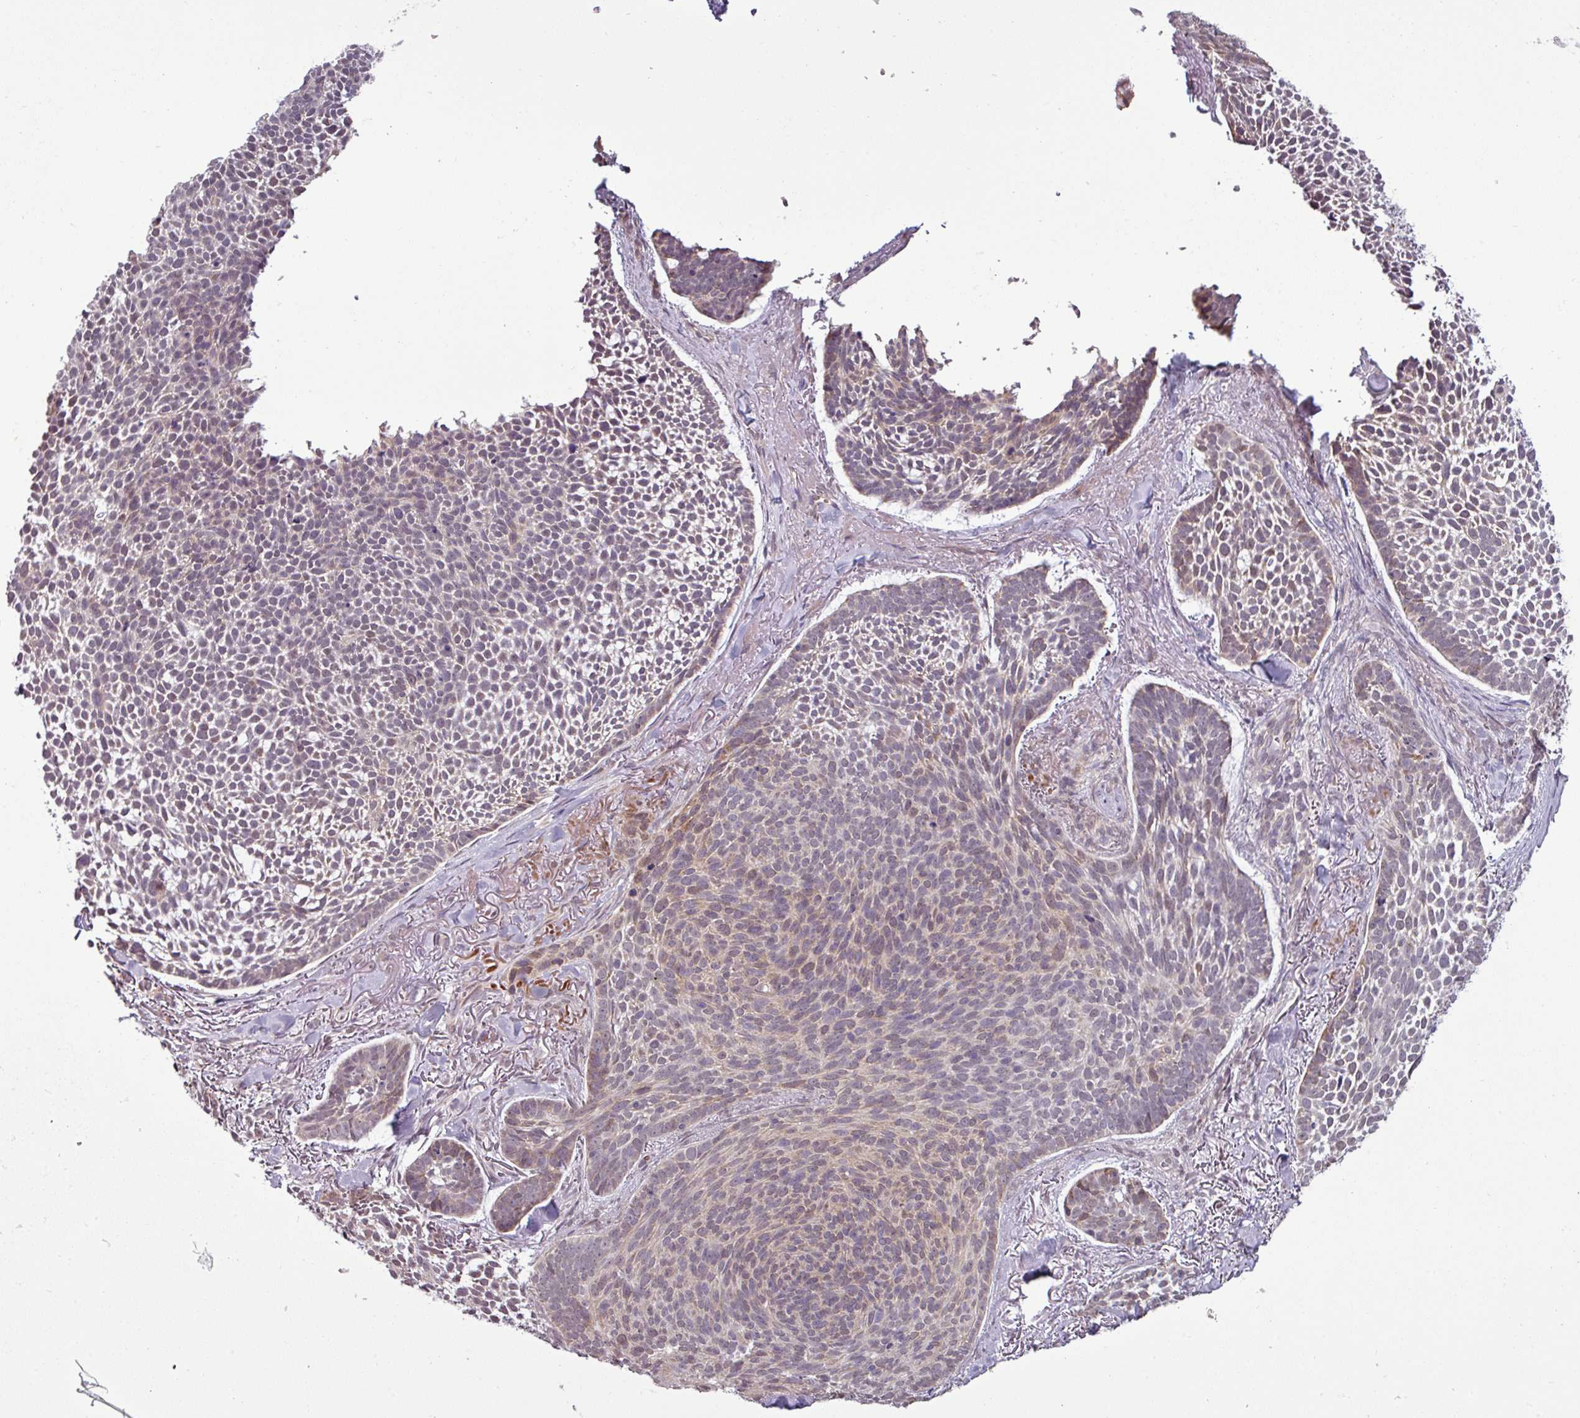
{"staining": {"intensity": "weak", "quantity": "25%-75%", "location": "cytoplasmic/membranous"}, "tissue": "skin cancer", "cell_type": "Tumor cells", "image_type": "cancer", "snomed": [{"axis": "morphology", "description": "Basal cell carcinoma"}, {"axis": "topography", "description": "Skin"}], "caption": "IHC (DAB (3,3'-diaminobenzidine)) staining of skin cancer (basal cell carcinoma) exhibits weak cytoplasmic/membranous protein expression in approximately 25%-75% of tumor cells.", "gene": "GPT2", "patient": {"sex": "male", "age": 70}}